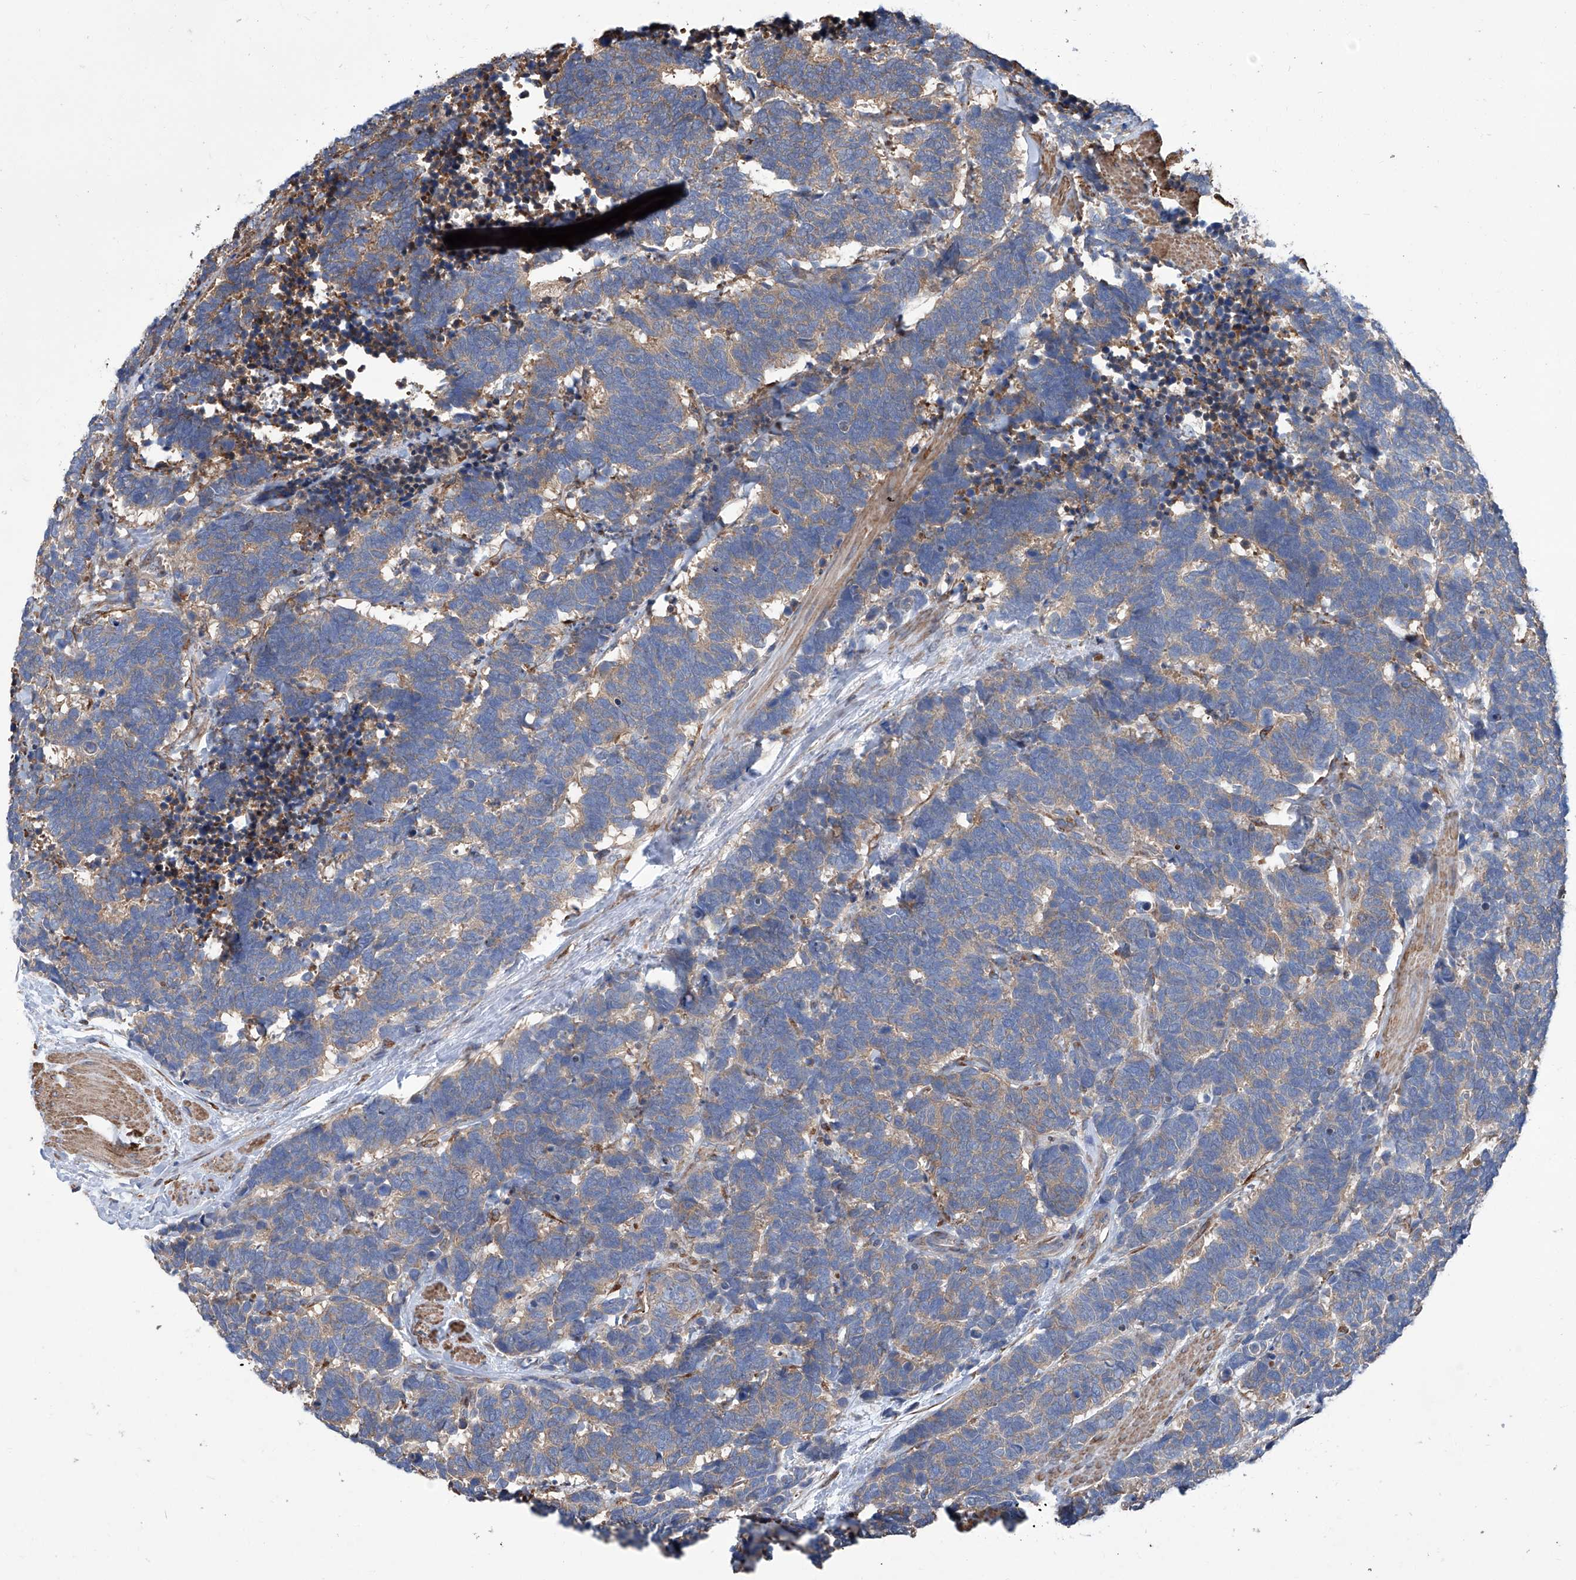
{"staining": {"intensity": "weak", "quantity": ">75%", "location": "cytoplasmic/membranous"}, "tissue": "carcinoid", "cell_type": "Tumor cells", "image_type": "cancer", "snomed": [{"axis": "morphology", "description": "Carcinoma, NOS"}, {"axis": "morphology", "description": "Carcinoid, malignant, NOS"}, {"axis": "topography", "description": "Urinary bladder"}], "caption": "This micrograph reveals immunohistochemistry (IHC) staining of carcinoid, with low weak cytoplasmic/membranous staining in about >75% of tumor cells.", "gene": "SMS", "patient": {"sex": "male", "age": 57}}